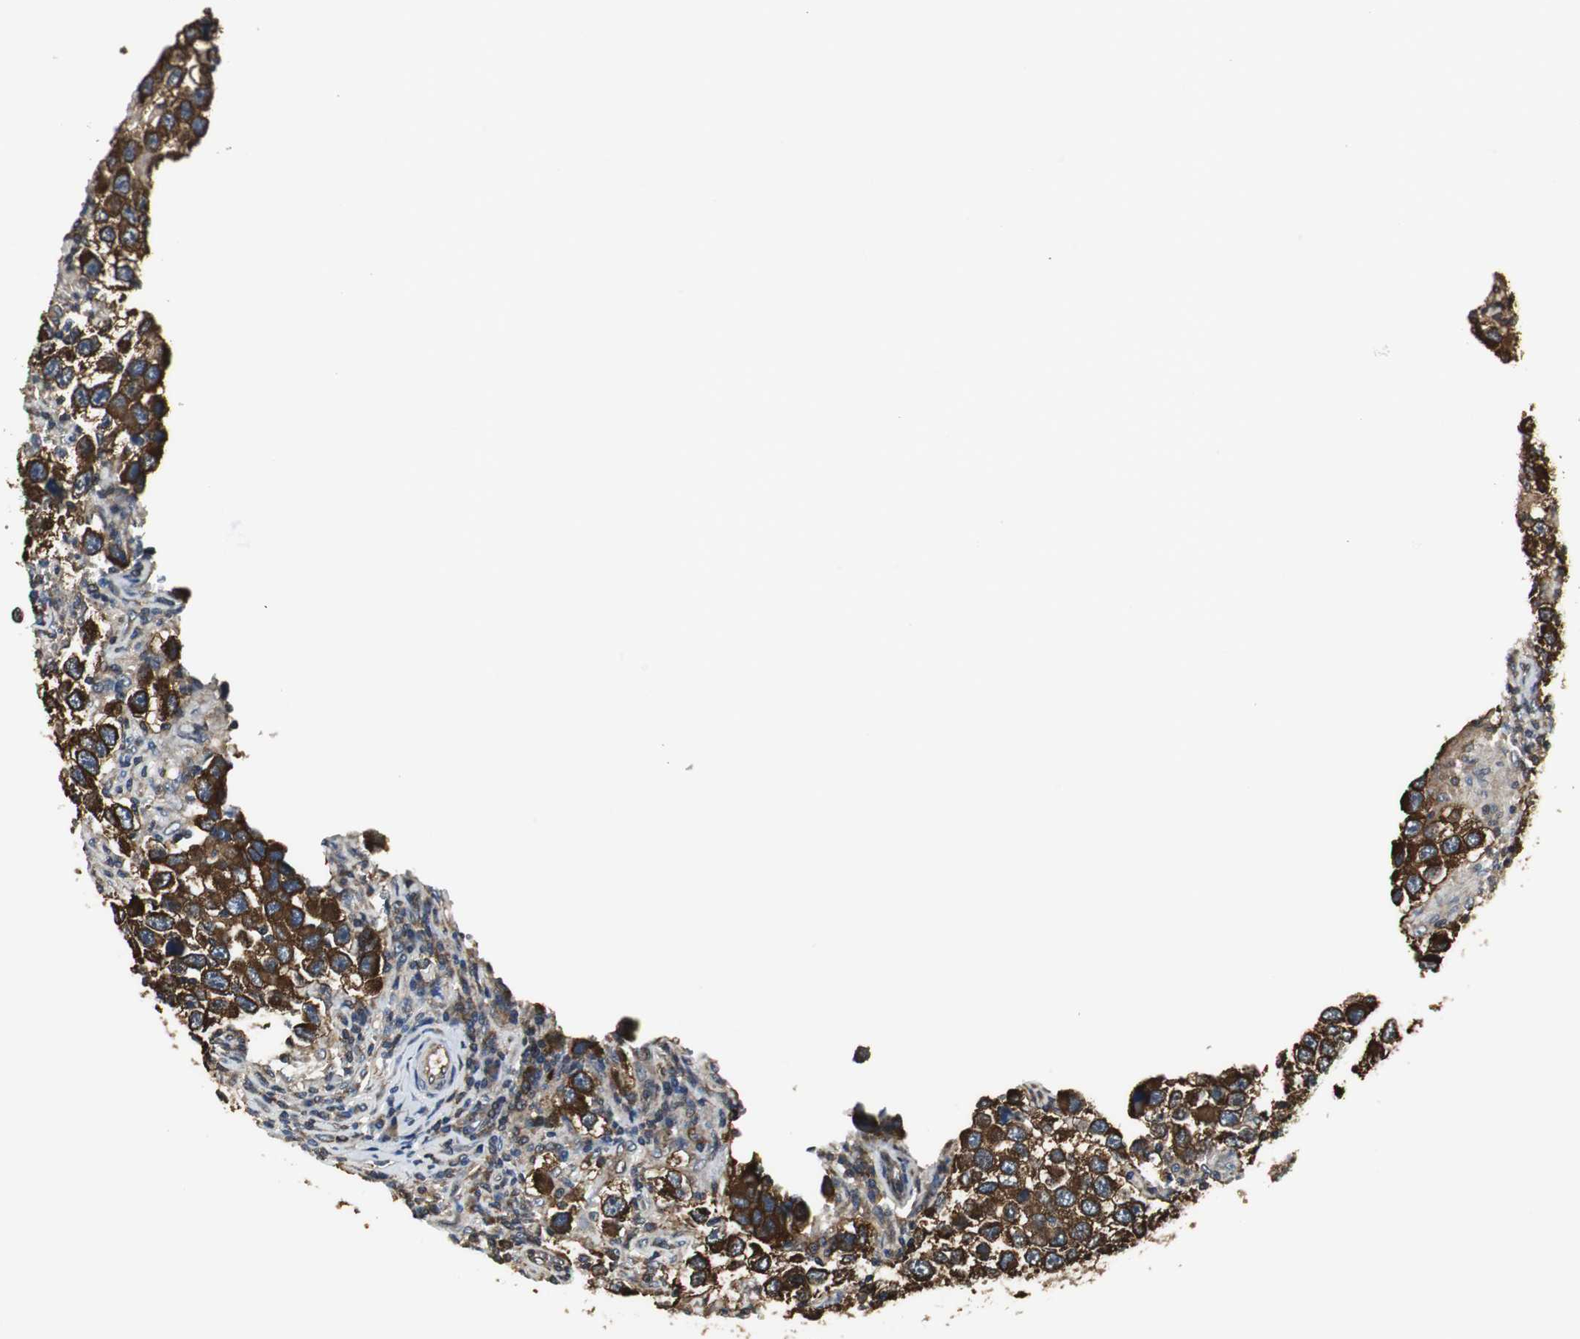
{"staining": {"intensity": "strong", "quantity": ">75%", "location": "cytoplasmic/membranous"}, "tissue": "testis cancer", "cell_type": "Tumor cells", "image_type": "cancer", "snomed": [{"axis": "morphology", "description": "Carcinoma, Embryonal, NOS"}, {"axis": "topography", "description": "Testis"}], "caption": "A high-resolution micrograph shows immunohistochemistry (IHC) staining of embryonal carcinoma (testis), which exhibits strong cytoplasmic/membranous staining in about >75% of tumor cells.", "gene": "CCT5", "patient": {"sex": "male", "age": 21}}